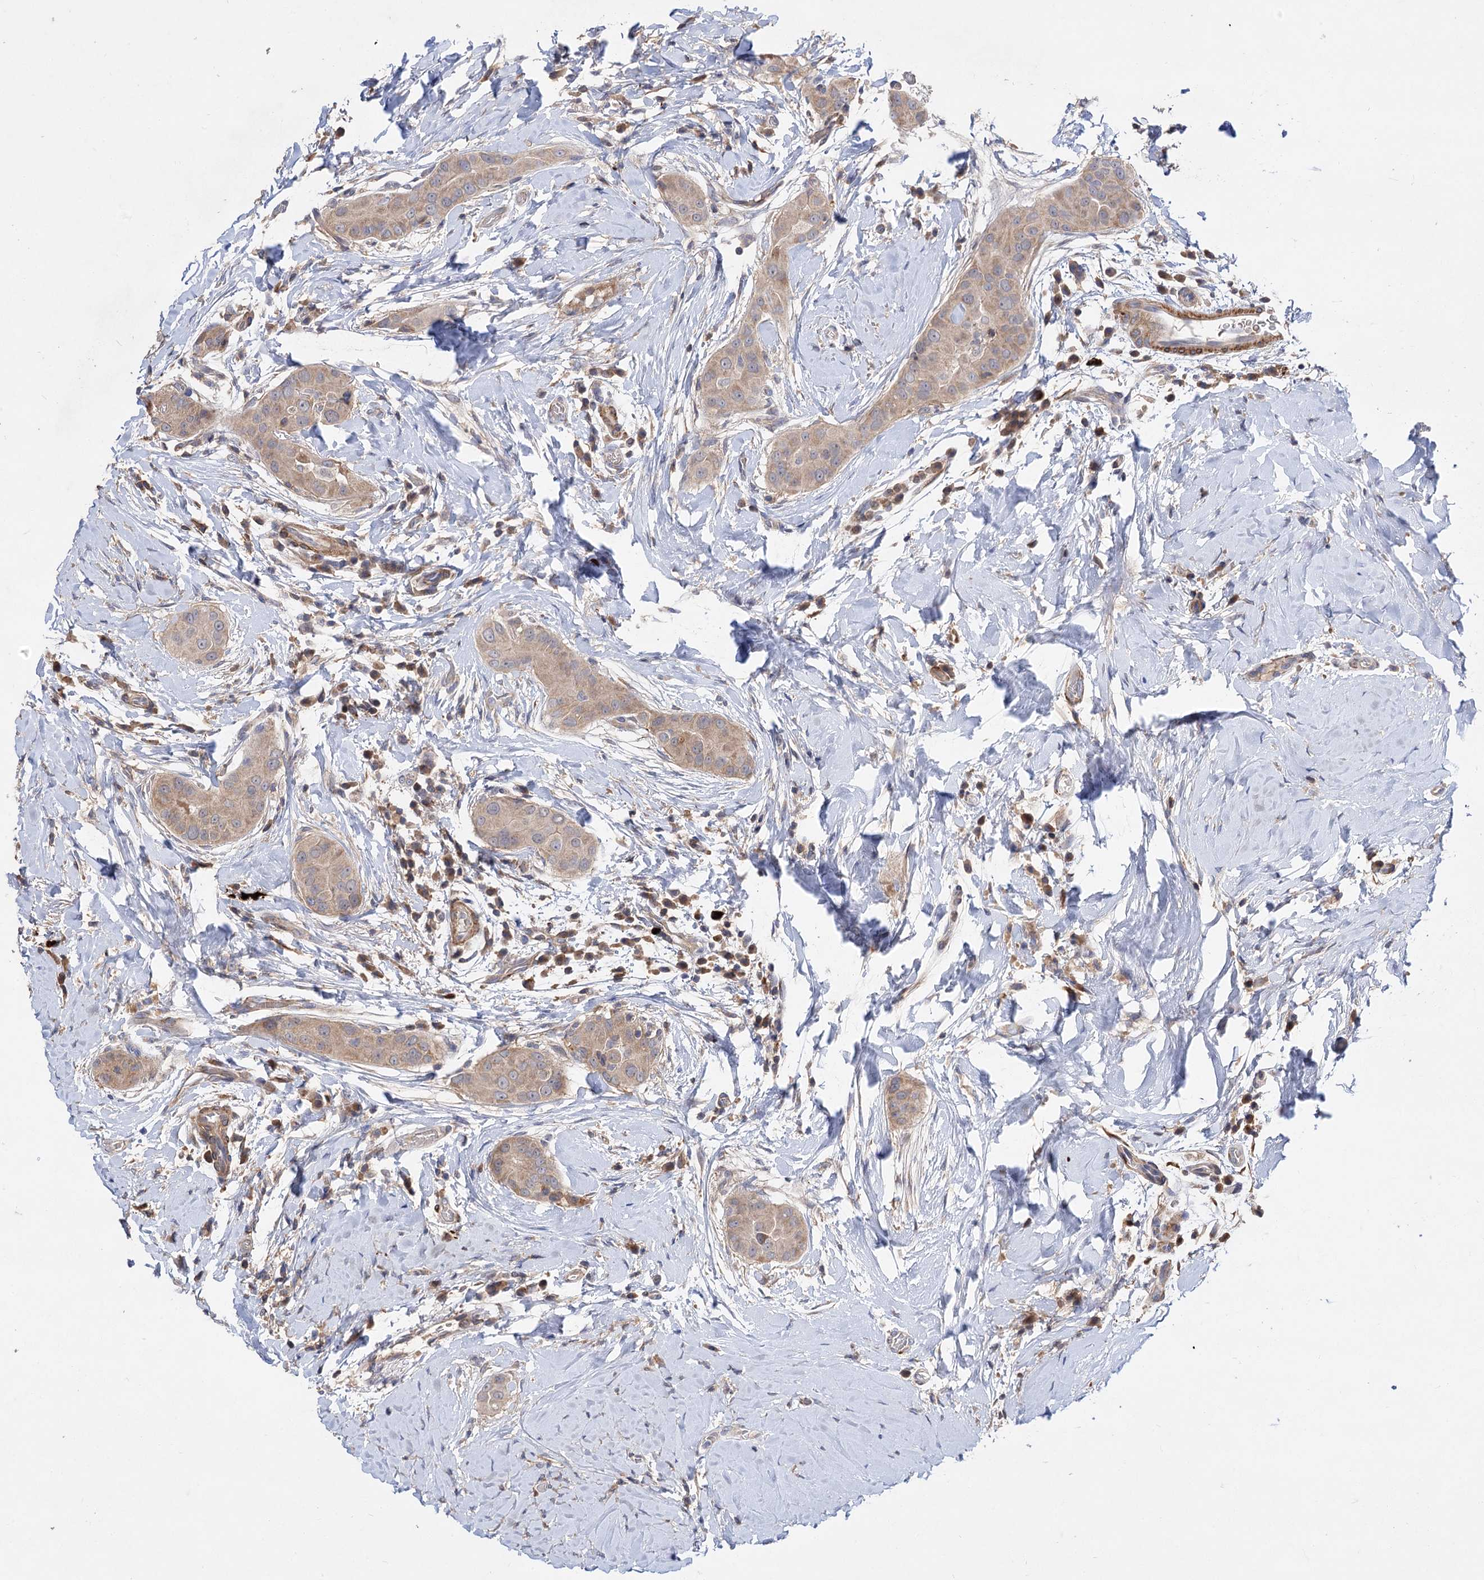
{"staining": {"intensity": "weak", "quantity": ">75%", "location": "cytoplasmic/membranous"}, "tissue": "thyroid cancer", "cell_type": "Tumor cells", "image_type": "cancer", "snomed": [{"axis": "morphology", "description": "Papillary adenocarcinoma, NOS"}, {"axis": "topography", "description": "Thyroid gland"}], "caption": "Immunohistochemical staining of thyroid cancer (papillary adenocarcinoma) reveals low levels of weak cytoplasmic/membranous staining in about >75% of tumor cells.", "gene": "FBXW8", "patient": {"sex": "male", "age": 33}}